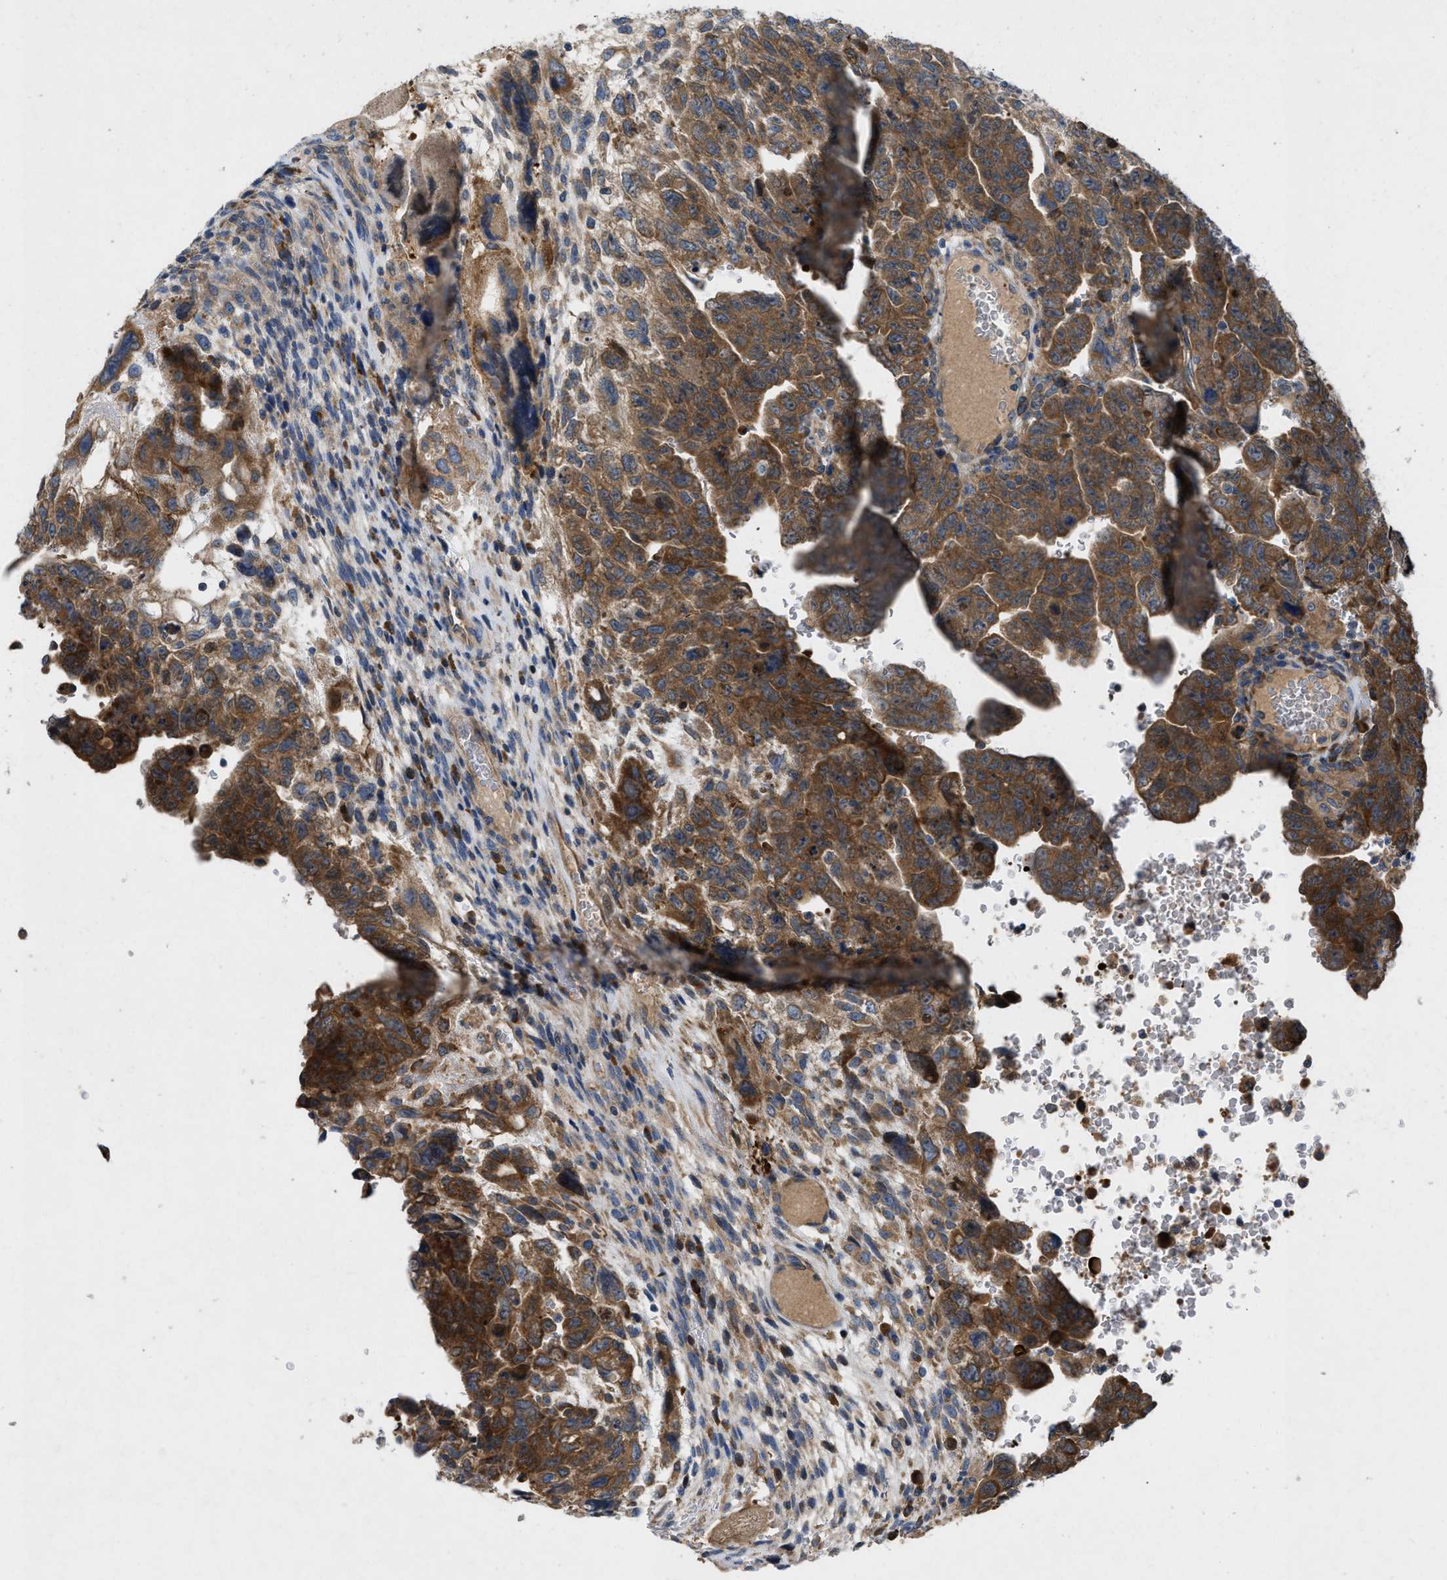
{"staining": {"intensity": "strong", "quantity": ">75%", "location": "cytoplasmic/membranous"}, "tissue": "testis cancer", "cell_type": "Tumor cells", "image_type": "cancer", "snomed": [{"axis": "morphology", "description": "Carcinoma, Embryonal, NOS"}, {"axis": "topography", "description": "Testis"}], "caption": "A brown stain shows strong cytoplasmic/membranous staining of a protein in embryonal carcinoma (testis) tumor cells.", "gene": "TMEM131", "patient": {"sex": "male", "age": 28}}